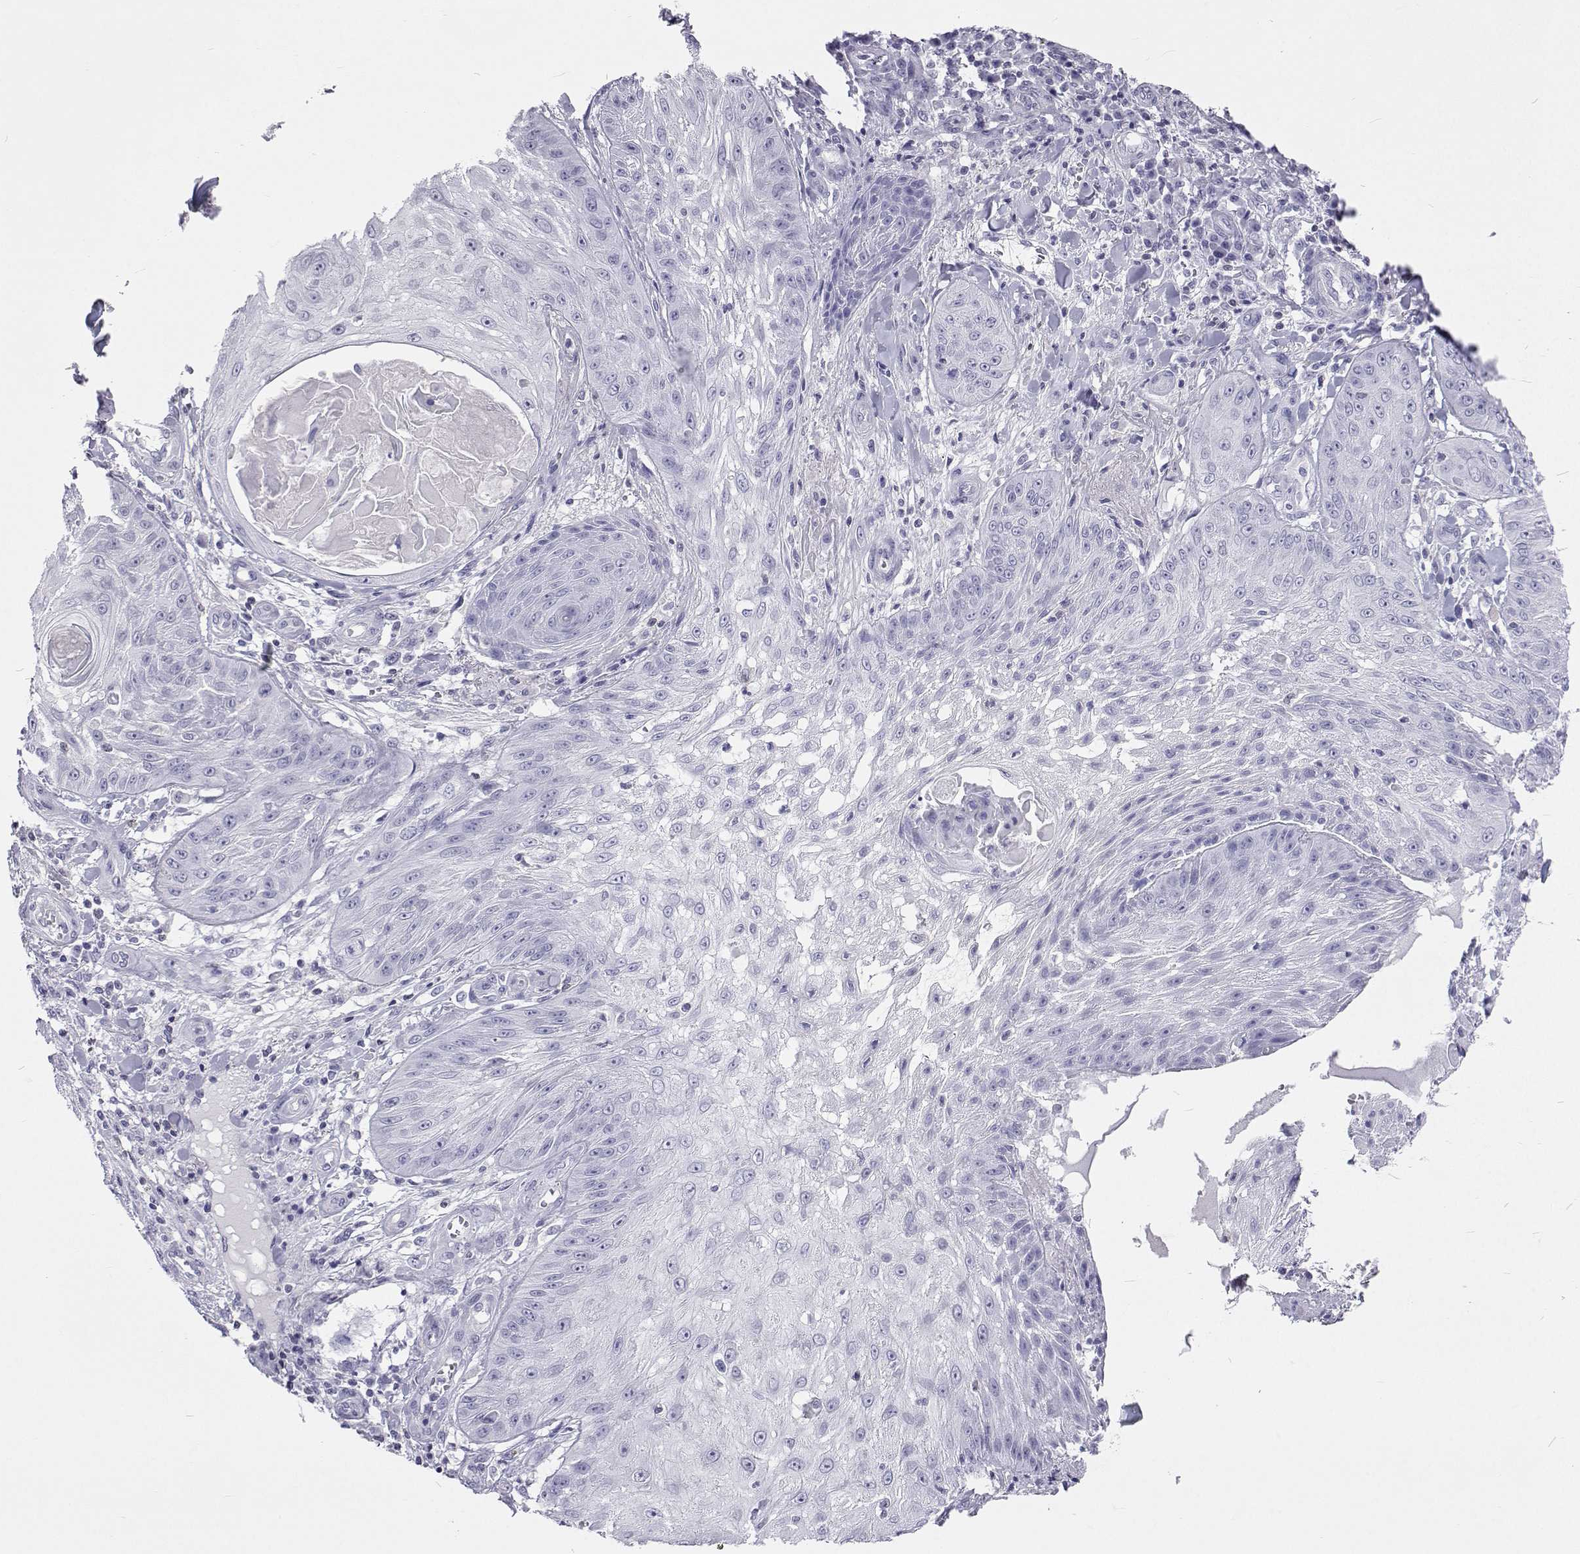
{"staining": {"intensity": "negative", "quantity": "none", "location": "none"}, "tissue": "skin cancer", "cell_type": "Tumor cells", "image_type": "cancer", "snomed": [{"axis": "morphology", "description": "Squamous cell carcinoma, NOS"}, {"axis": "topography", "description": "Skin"}], "caption": "IHC histopathology image of neoplastic tissue: human skin cancer stained with DAB shows no significant protein expression in tumor cells.", "gene": "GALM", "patient": {"sex": "male", "age": 70}}